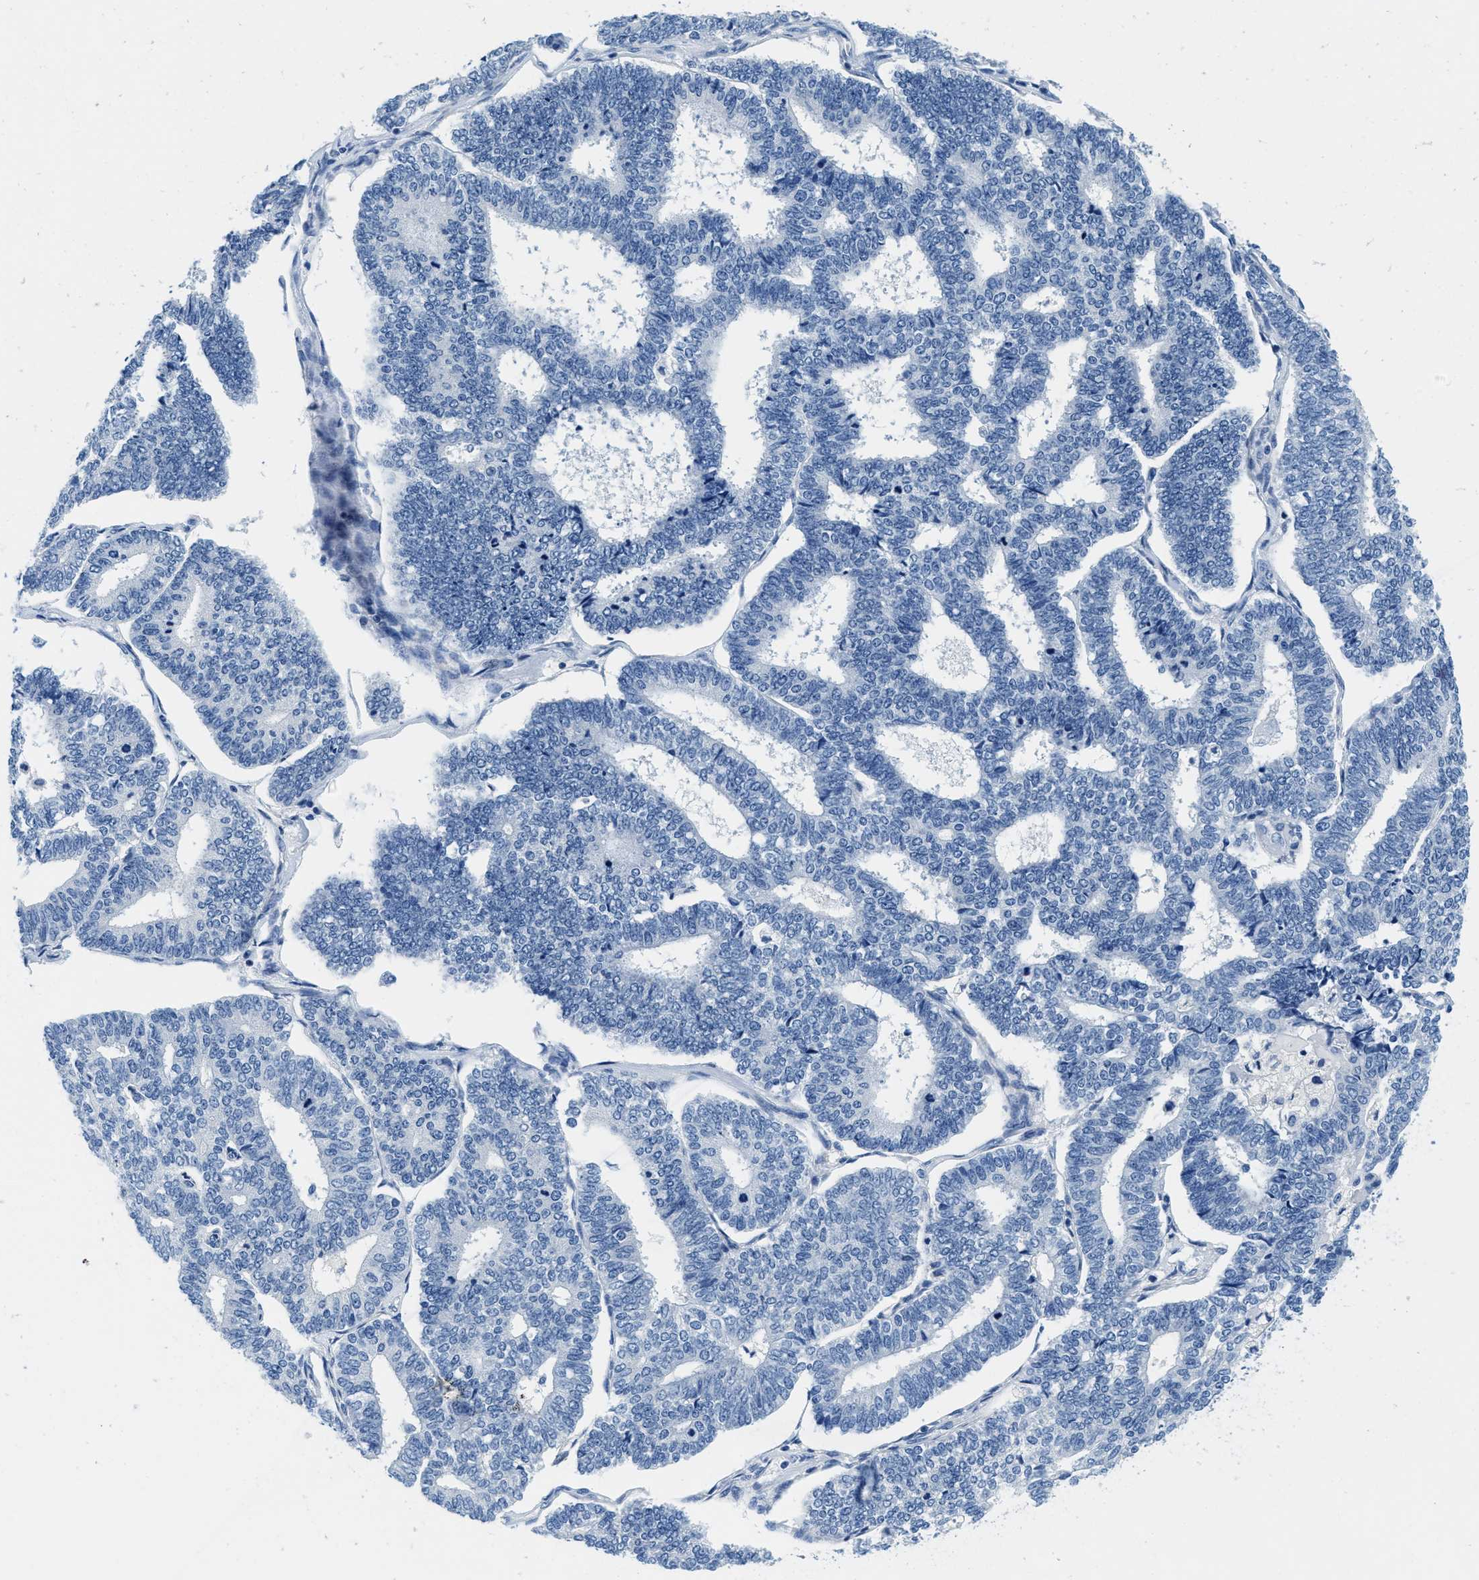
{"staining": {"intensity": "negative", "quantity": "none", "location": "none"}, "tissue": "endometrial cancer", "cell_type": "Tumor cells", "image_type": "cancer", "snomed": [{"axis": "morphology", "description": "Adenocarcinoma, NOS"}, {"axis": "topography", "description": "Endometrium"}], "caption": "A high-resolution photomicrograph shows IHC staining of adenocarcinoma (endometrial), which displays no significant expression in tumor cells.", "gene": "GSTM3", "patient": {"sex": "female", "age": 70}}